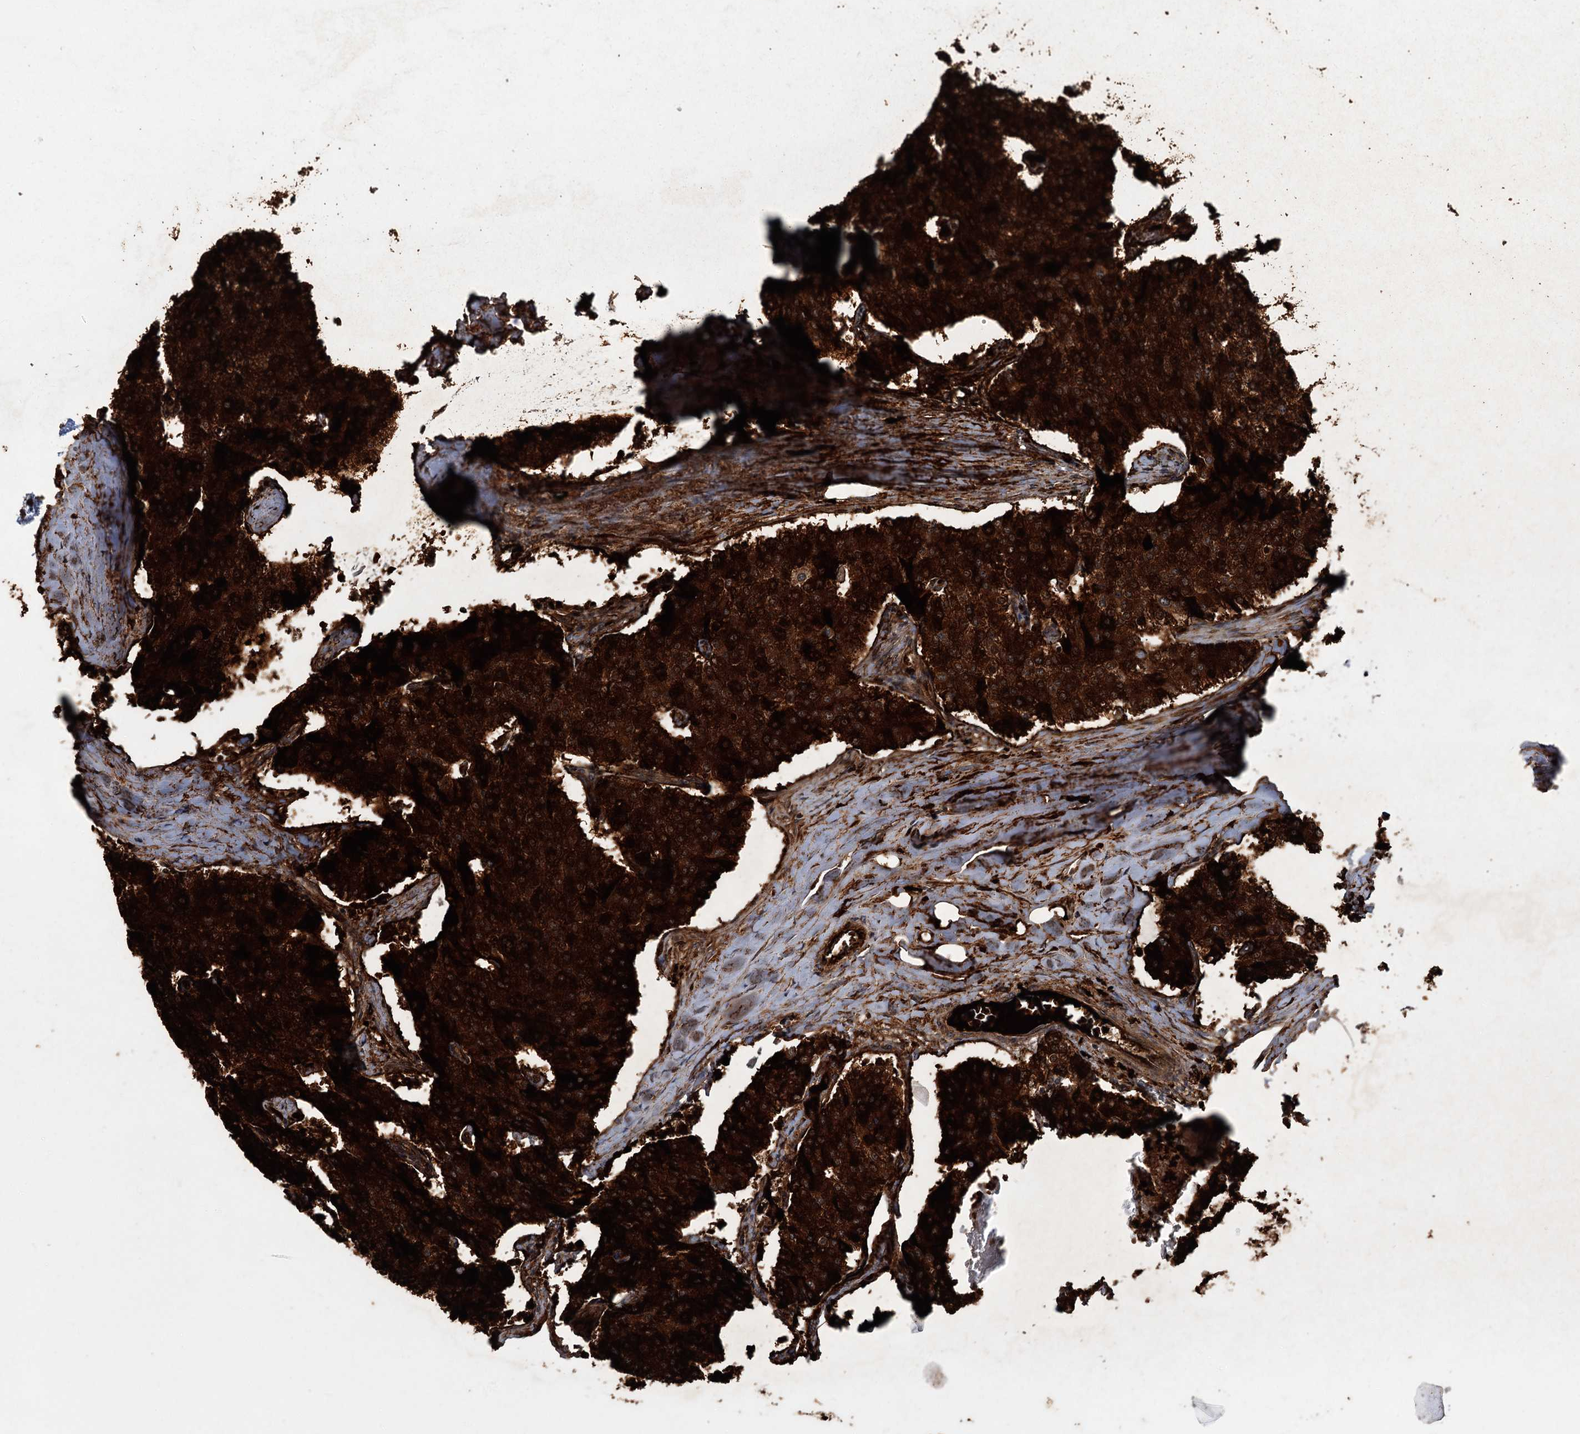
{"staining": {"intensity": "strong", "quantity": ">75%", "location": "cytoplasmic/membranous"}, "tissue": "carcinoid", "cell_type": "Tumor cells", "image_type": "cancer", "snomed": [{"axis": "morphology", "description": "Carcinoid, malignant, NOS"}, {"axis": "topography", "description": "Colon"}], "caption": "A high amount of strong cytoplasmic/membranous staining is seen in about >75% of tumor cells in carcinoid (malignant) tissue.", "gene": "KANSL2", "patient": {"sex": "female", "age": 52}}